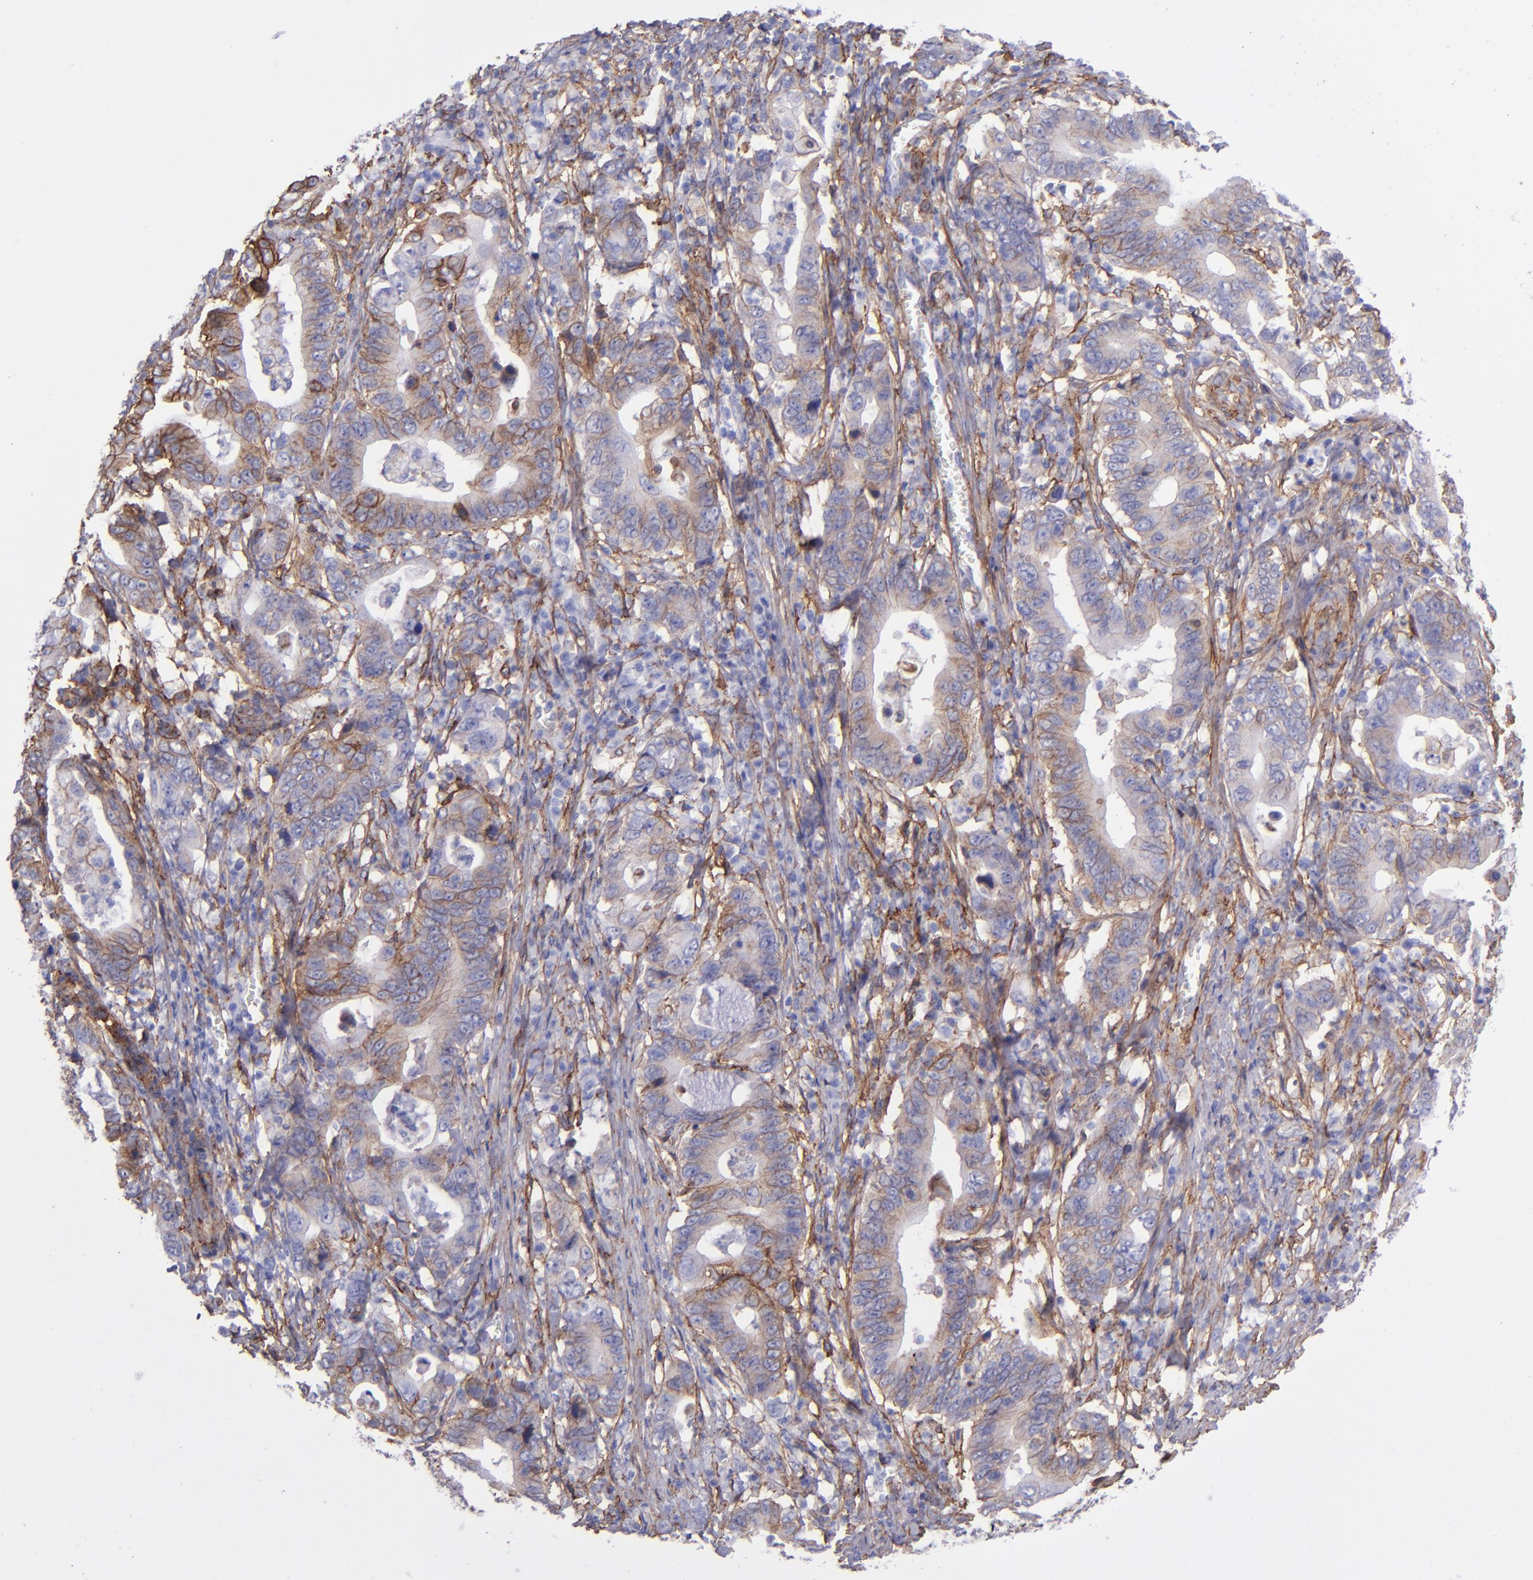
{"staining": {"intensity": "moderate", "quantity": "25%-75%", "location": "cytoplasmic/membranous"}, "tissue": "stomach cancer", "cell_type": "Tumor cells", "image_type": "cancer", "snomed": [{"axis": "morphology", "description": "Adenocarcinoma, NOS"}, {"axis": "topography", "description": "Stomach, upper"}], "caption": "An IHC micrograph of tumor tissue is shown. Protein staining in brown highlights moderate cytoplasmic/membranous positivity in stomach cancer within tumor cells.", "gene": "ITGAV", "patient": {"sex": "male", "age": 63}}